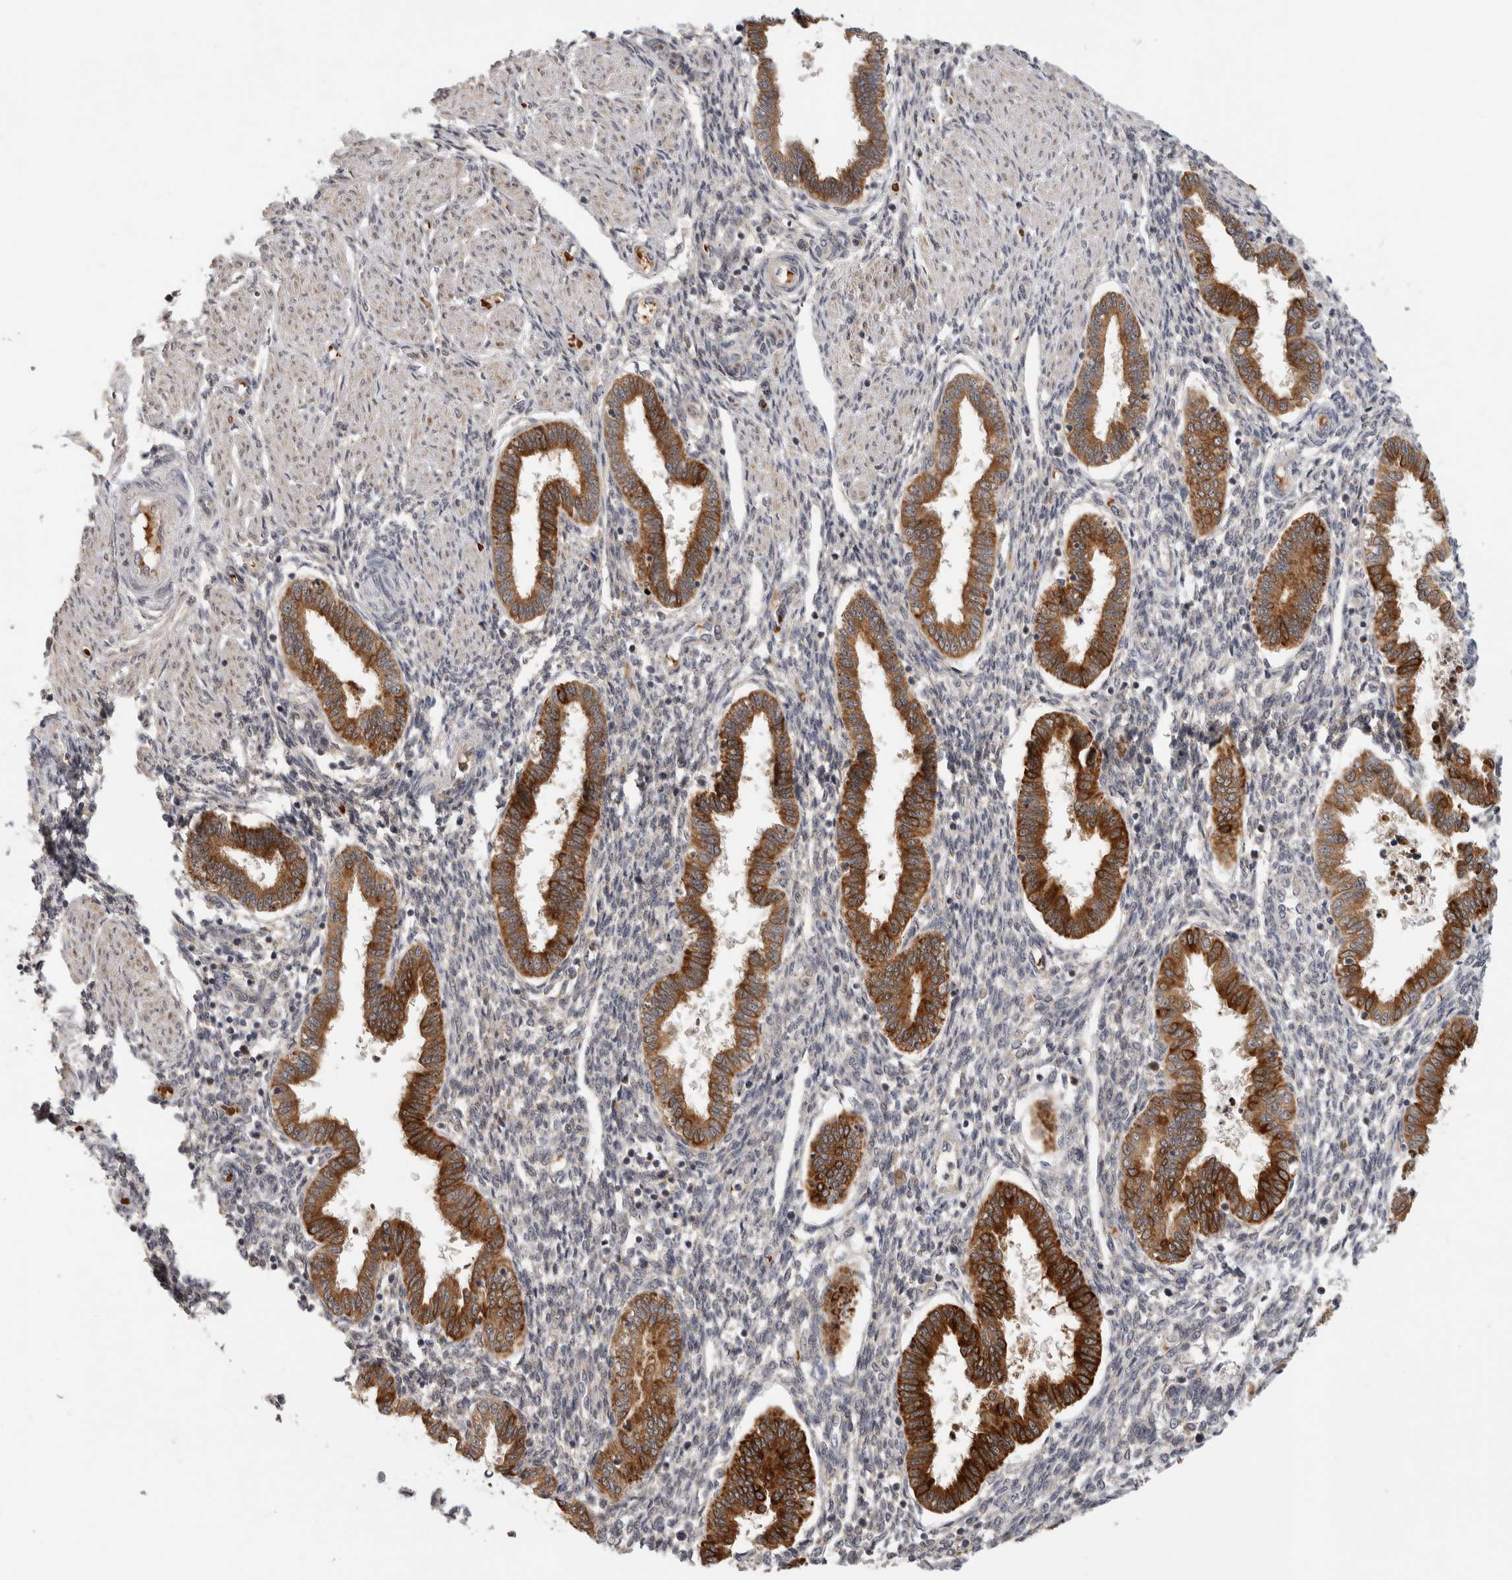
{"staining": {"intensity": "weak", "quantity": "<25%", "location": "cytoplasmic/membranous"}, "tissue": "endometrium", "cell_type": "Cells in endometrial stroma", "image_type": "normal", "snomed": [{"axis": "morphology", "description": "Normal tissue, NOS"}, {"axis": "topography", "description": "Endometrium"}], "caption": "Cells in endometrial stroma are negative for brown protein staining in unremarkable endometrium. (Stains: DAB (3,3'-diaminobenzidine) immunohistochemistry with hematoxylin counter stain, Microscopy: brightfield microscopy at high magnification).", "gene": "APOL2", "patient": {"sex": "female", "age": 33}}